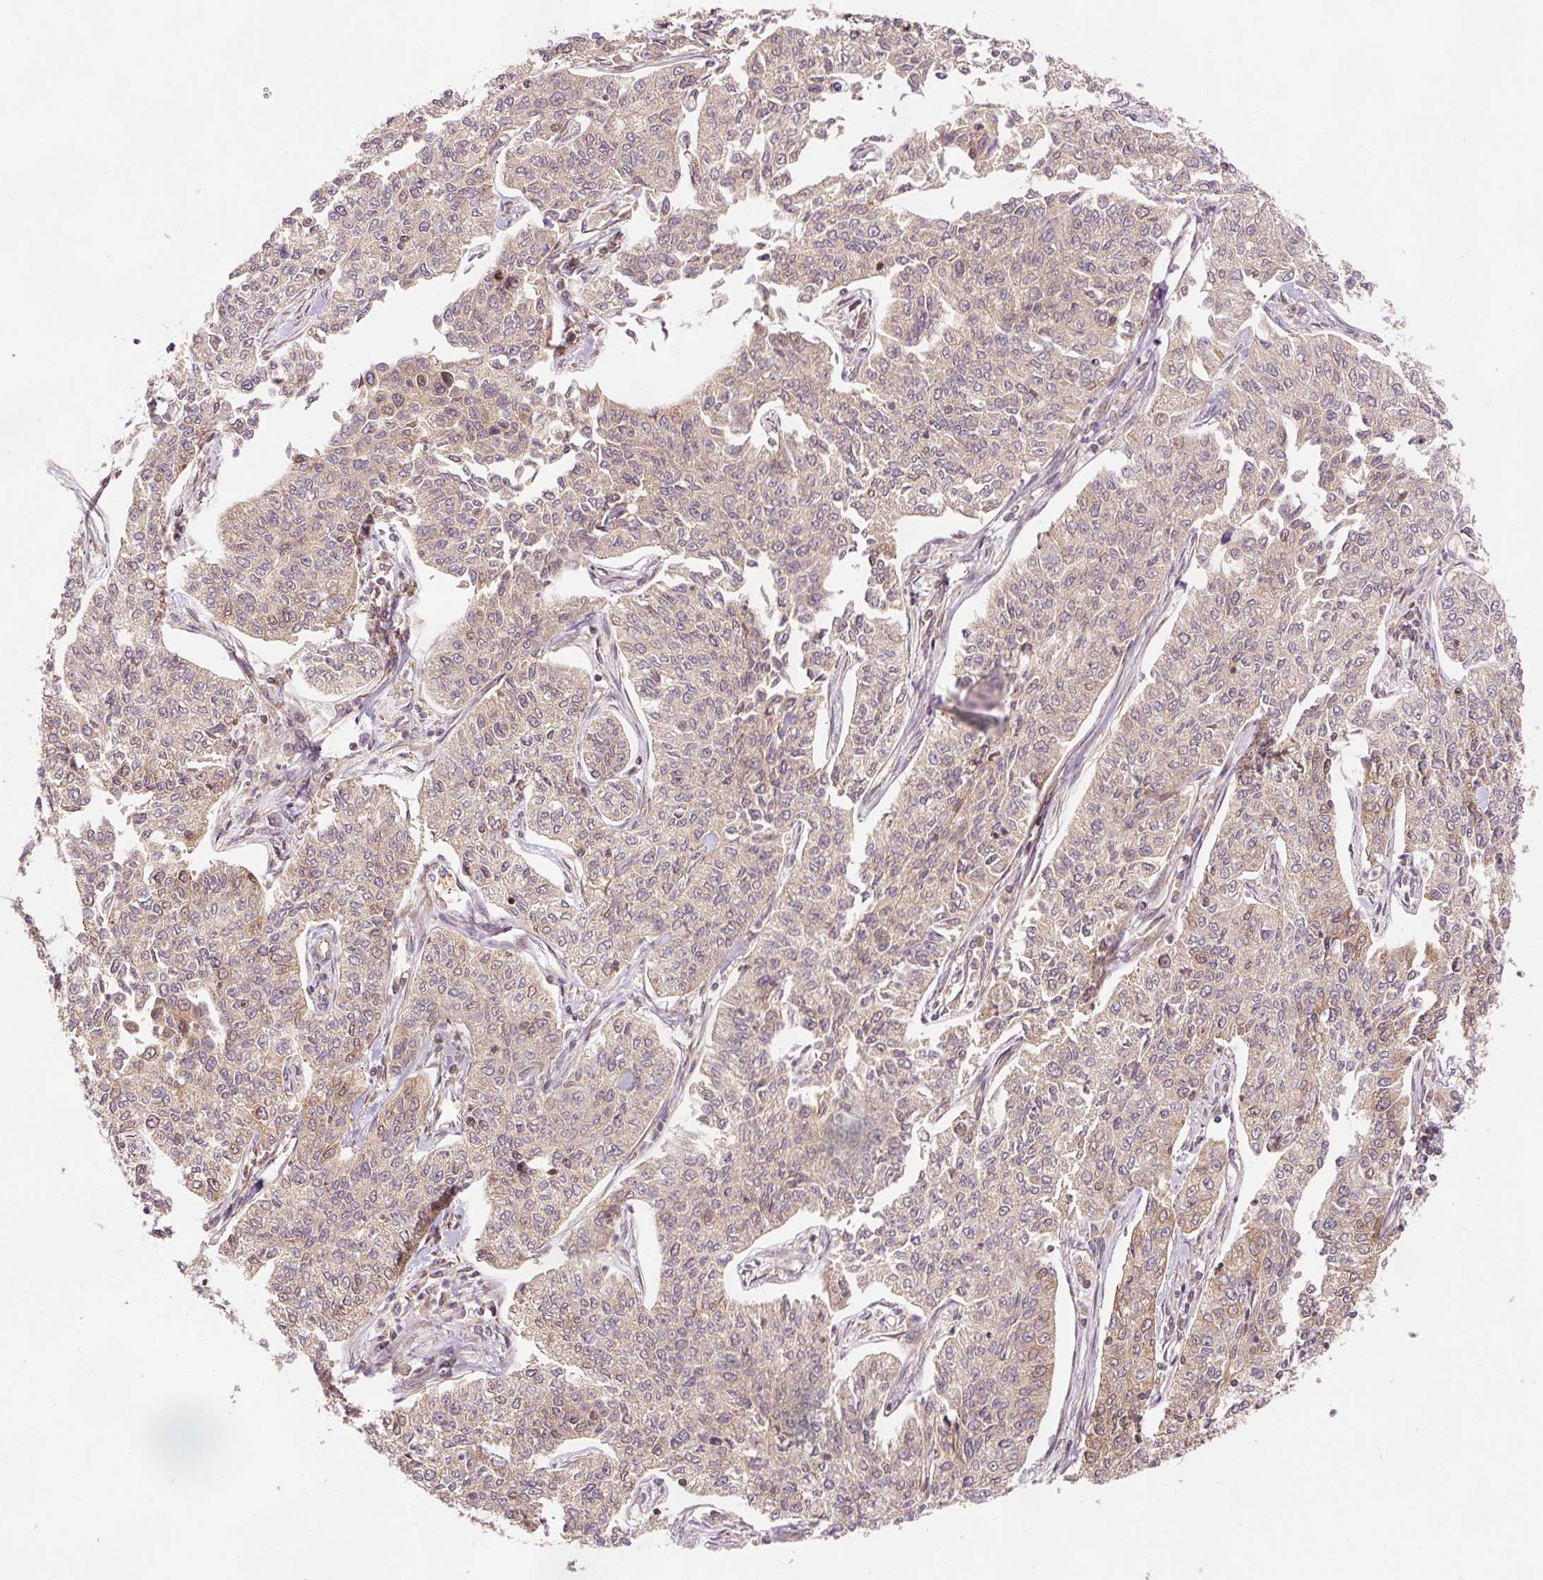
{"staining": {"intensity": "weak", "quantity": "25%-75%", "location": "cytoplasmic/membranous"}, "tissue": "cervical cancer", "cell_type": "Tumor cells", "image_type": "cancer", "snomed": [{"axis": "morphology", "description": "Squamous cell carcinoma, NOS"}, {"axis": "topography", "description": "Cervix"}], "caption": "The micrograph displays a brown stain indicating the presence of a protein in the cytoplasmic/membranous of tumor cells in squamous cell carcinoma (cervical).", "gene": "PDAP1", "patient": {"sex": "female", "age": 35}}